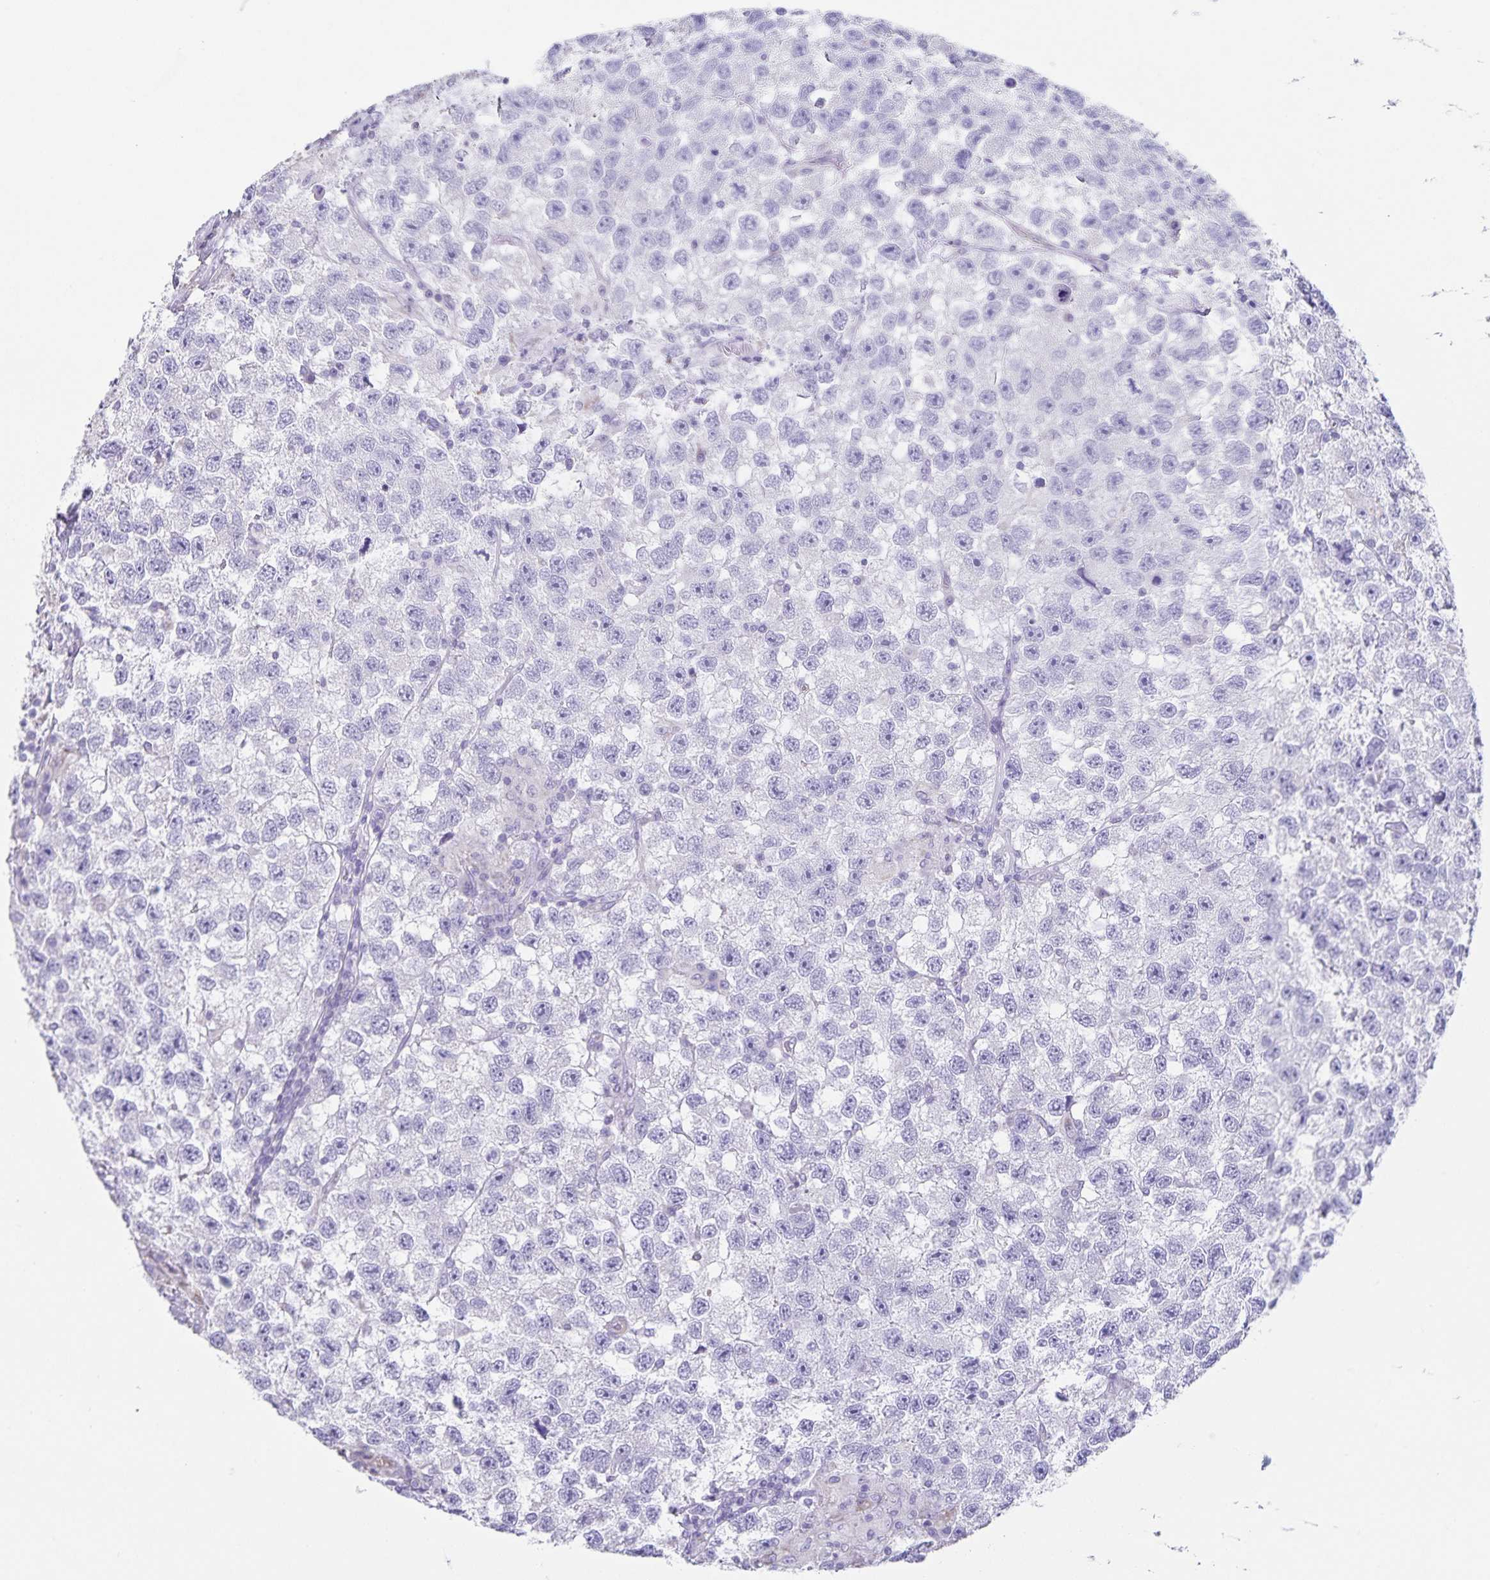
{"staining": {"intensity": "negative", "quantity": "none", "location": "none"}, "tissue": "testis cancer", "cell_type": "Tumor cells", "image_type": "cancer", "snomed": [{"axis": "morphology", "description": "Seminoma, NOS"}, {"axis": "topography", "description": "Testis"}], "caption": "This micrograph is of seminoma (testis) stained with immunohistochemistry (IHC) to label a protein in brown with the nuclei are counter-stained blue. There is no expression in tumor cells.", "gene": "SYNM", "patient": {"sex": "male", "age": 26}}